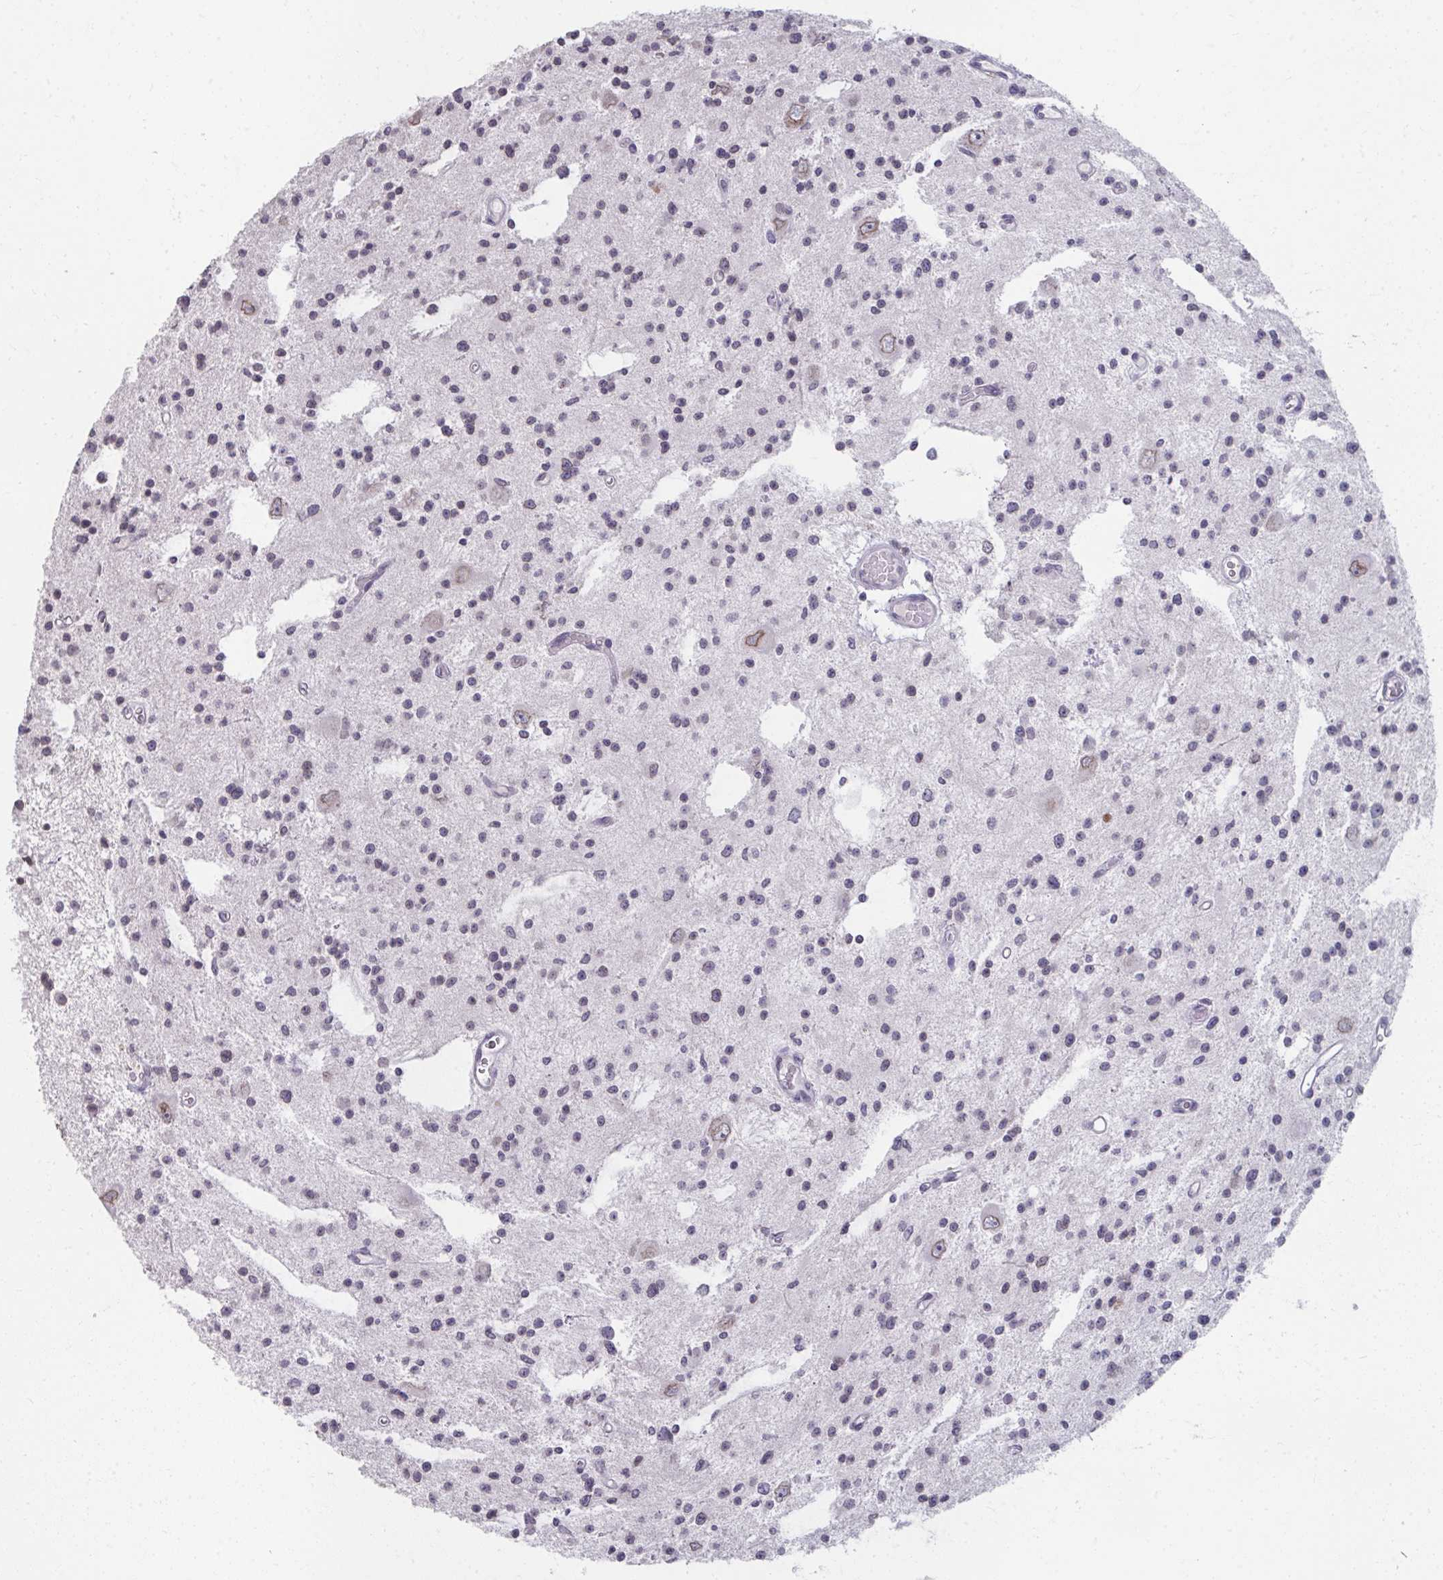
{"staining": {"intensity": "negative", "quantity": "none", "location": "none"}, "tissue": "glioma", "cell_type": "Tumor cells", "image_type": "cancer", "snomed": [{"axis": "morphology", "description": "Glioma, malignant, Low grade"}, {"axis": "topography", "description": "Brain"}], "caption": "Tumor cells are negative for brown protein staining in glioma.", "gene": "NUP133", "patient": {"sex": "male", "age": 43}}